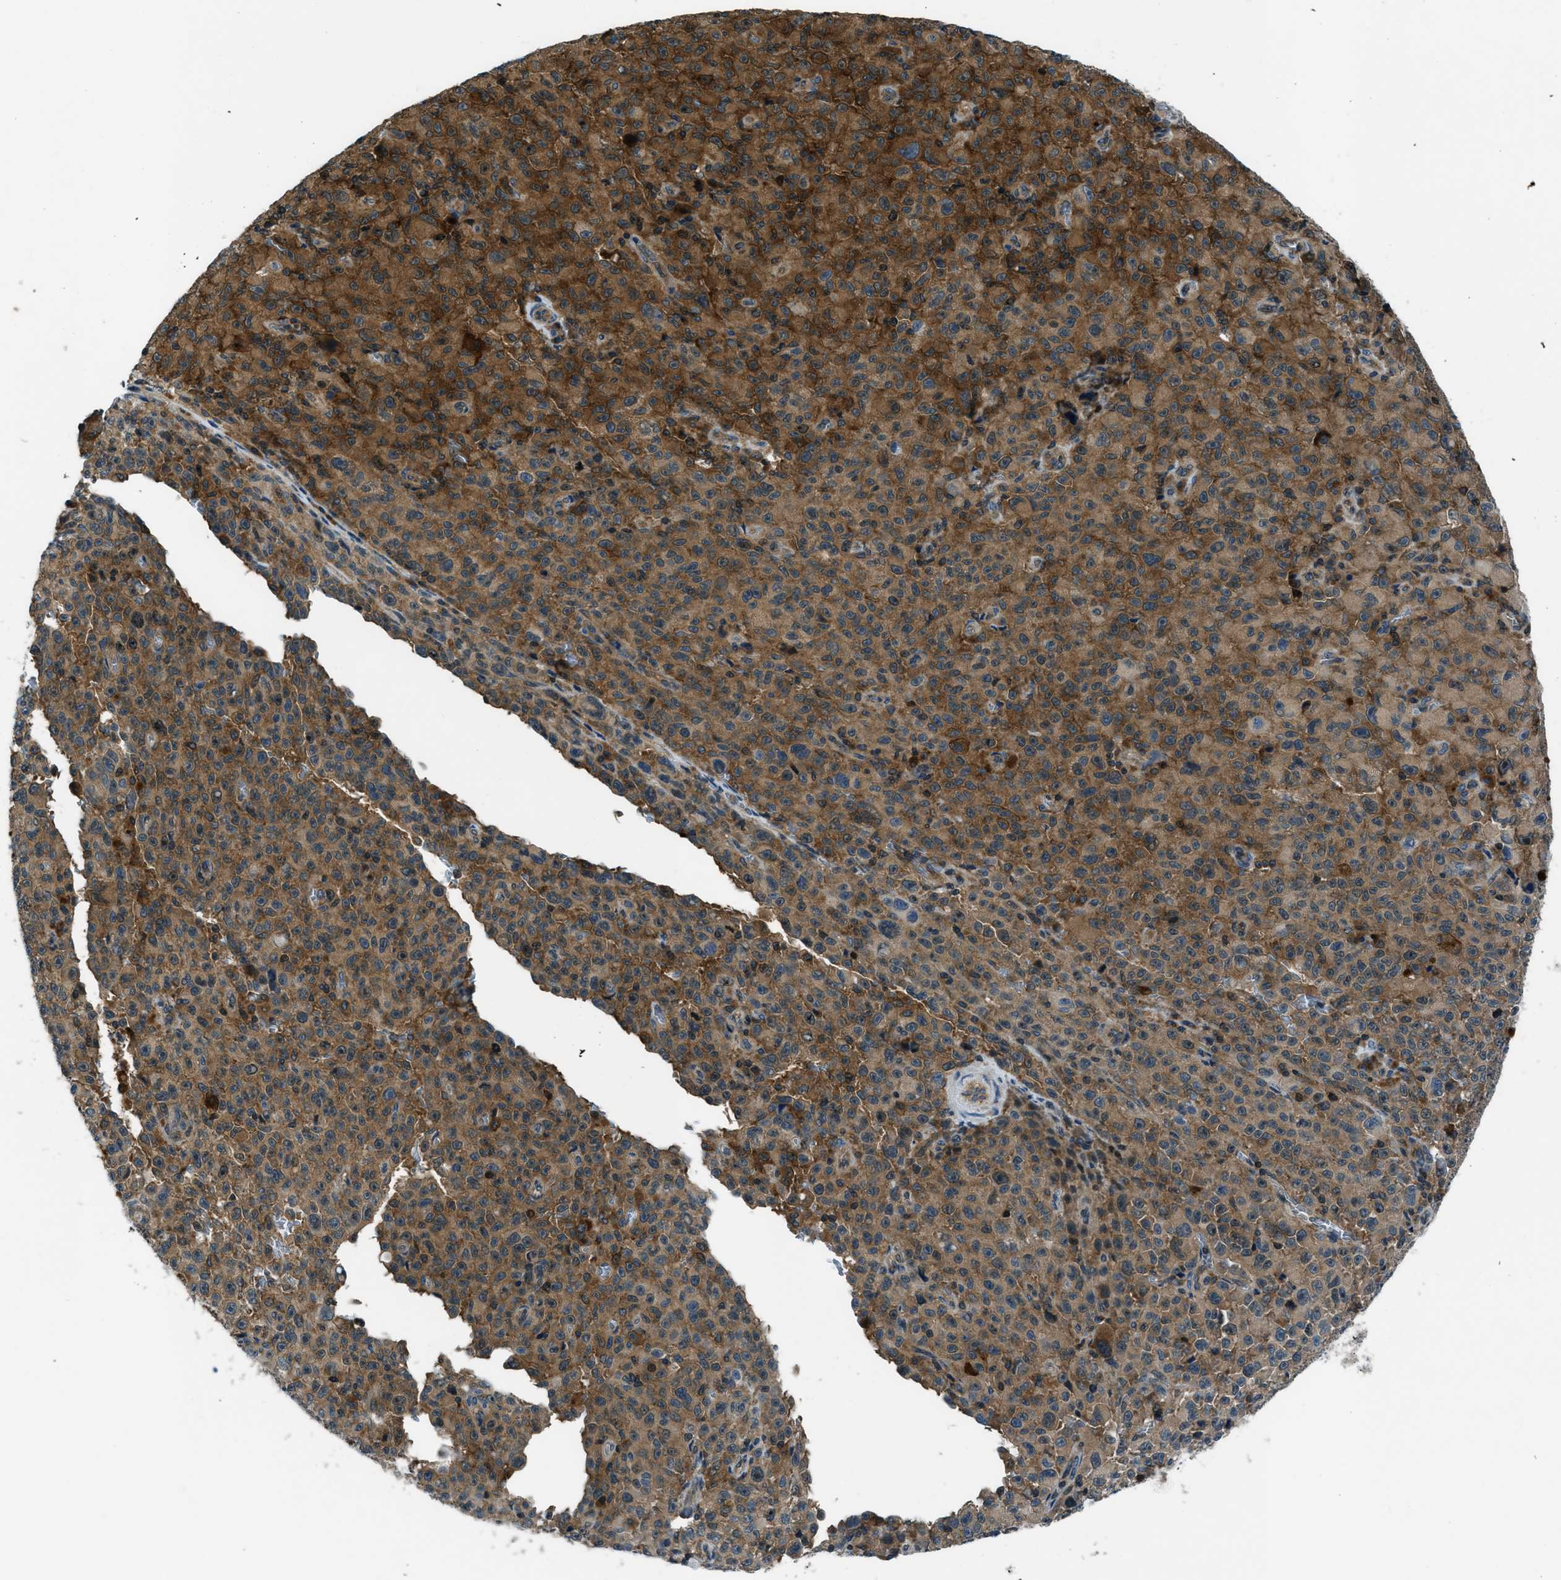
{"staining": {"intensity": "moderate", "quantity": ">75%", "location": "cytoplasmic/membranous"}, "tissue": "melanoma", "cell_type": "Tumor cells", "image_type": "cancer", "snomed": [{"axis": "morphology", "description": "Malignant melanoma, NOS"}, {"axis": "topography", "description": "Skin"}], "caption": "A micrograph showing moderate cytoplasmic/membranous positivity in approximately >75% of tumor cells in melanoma, as visualized by brown immunohistochemical staining.", "gene": "ARFGAP2", "patient": {"sex": "female", "age": 82}}